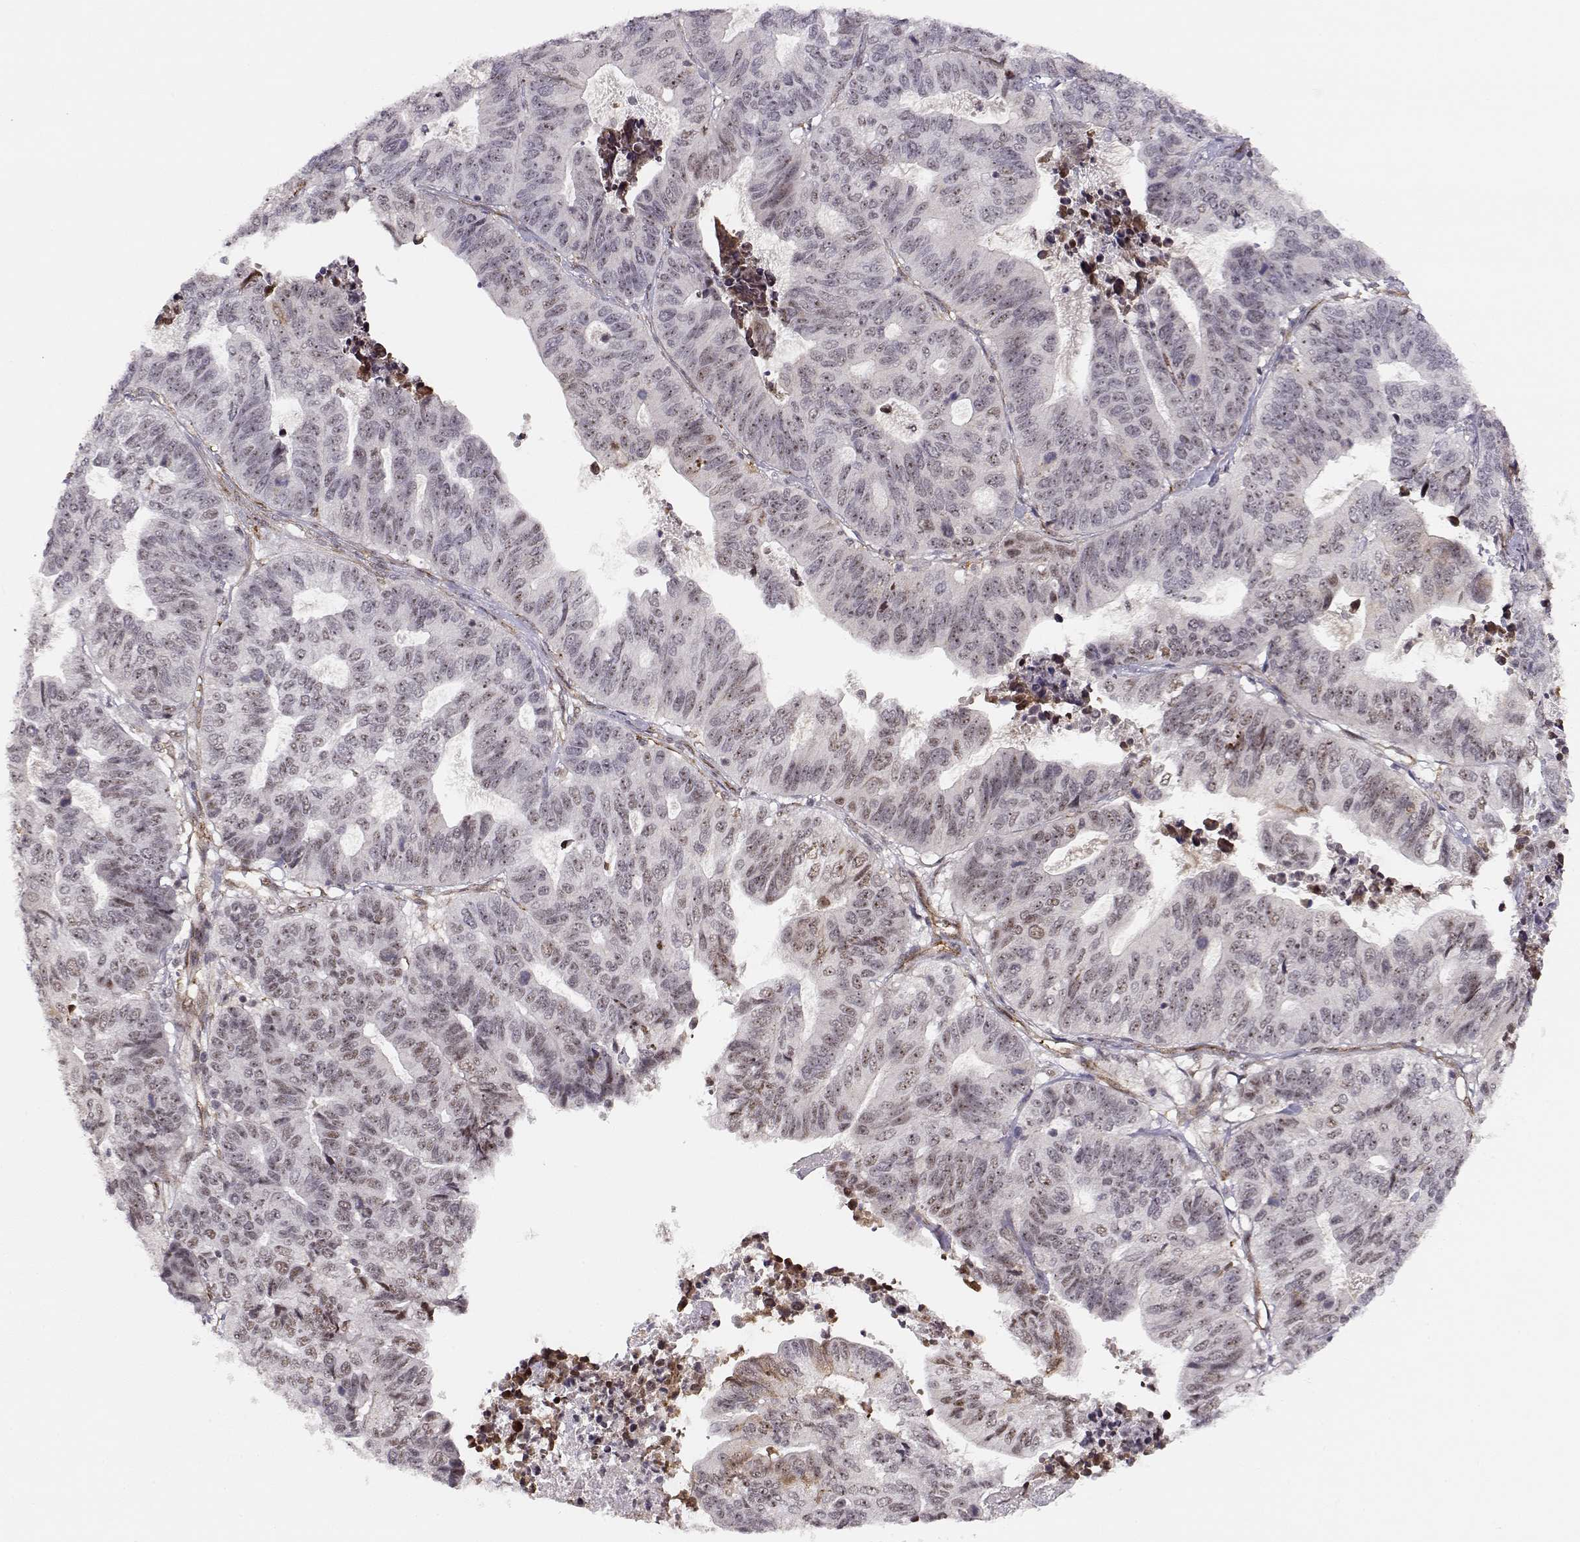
{"staining": {"intensity": "weak", "quantity": "<25%", "location": "nuclear"}, "tissue": "stomach cancer", "cell_type": "Tumor cells", "image_type": "cancer", "snomed": [{"axis": "morphology", "description": "Adenocarcinoma, NOS"}, {"axis": "topography", "description": "Stomach, upper"}], "caption": "Protein analysis of adenocarcinoma (stomach) displays no significant expression in tumor cells. The staining is performed using DAB (3,3'-diaminobenzidine) brown chromogen with nuclei counter-stained in using hematoxylin.", "gene": "CIR1", "patient": {"sex": "female", "age": 67}}